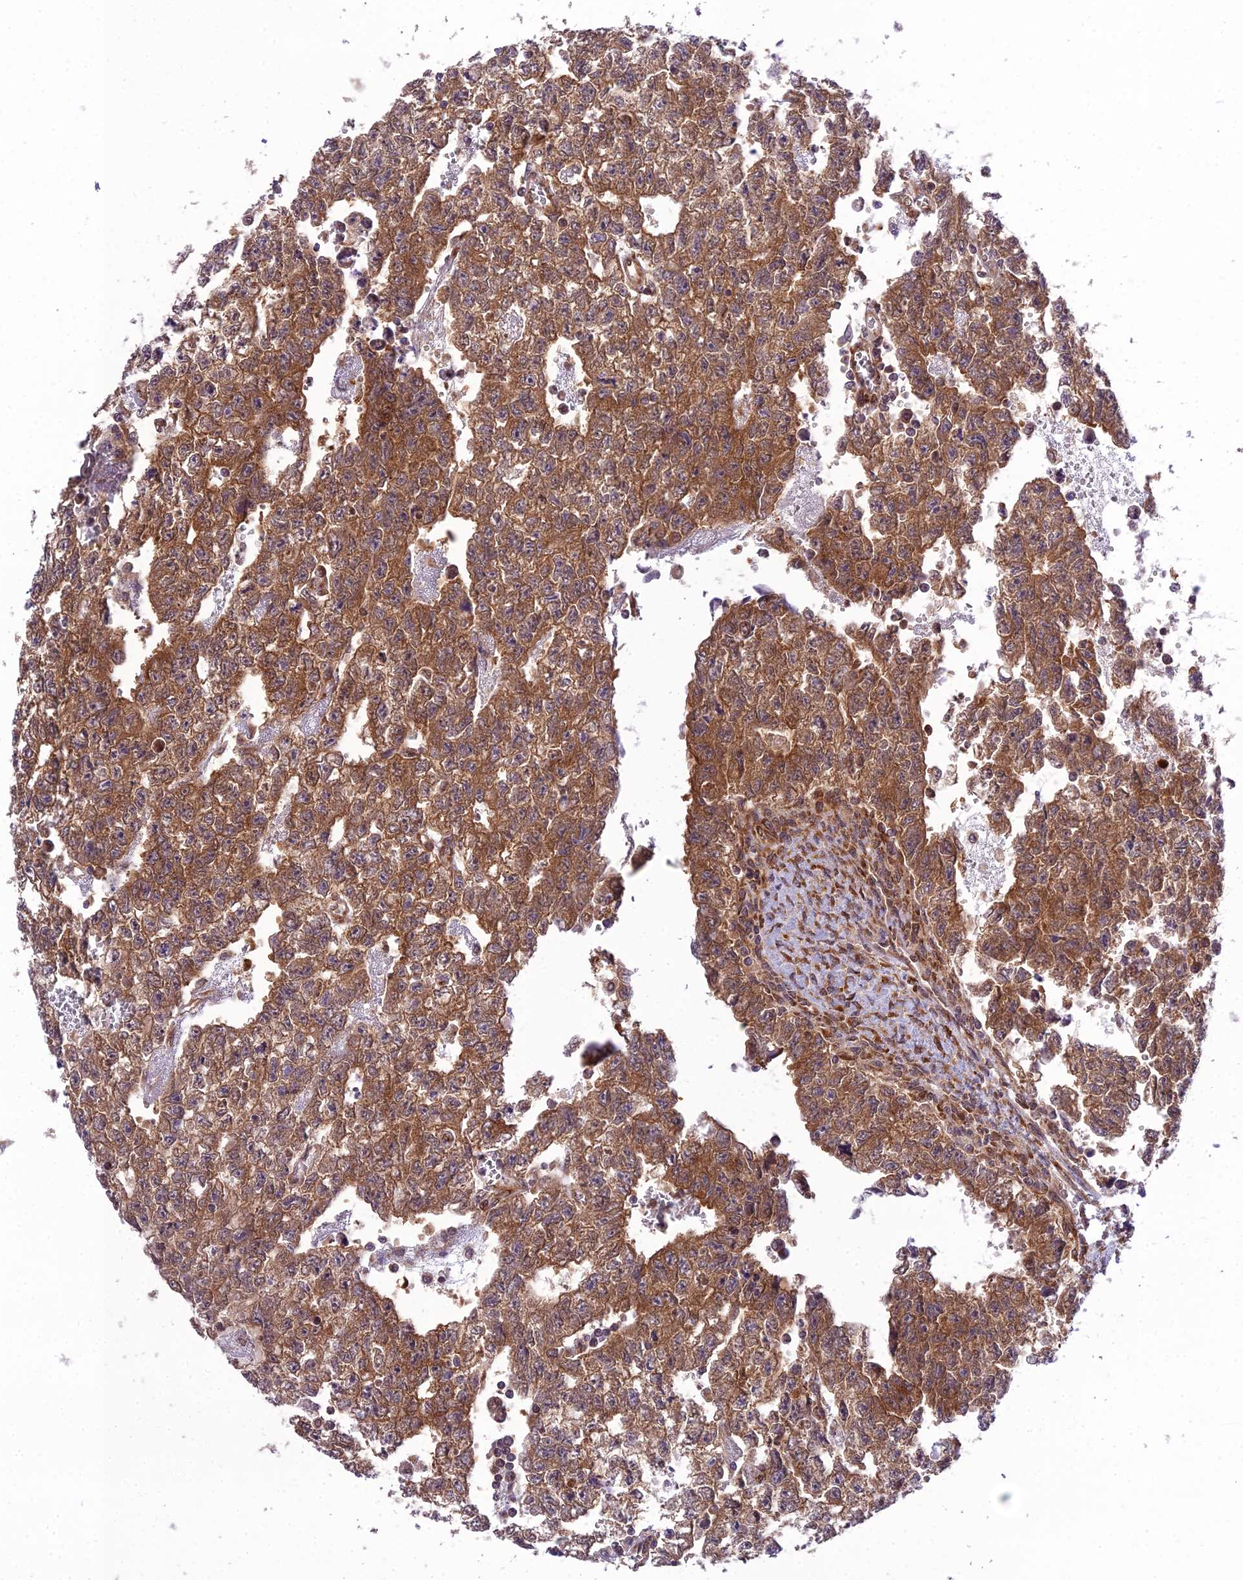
{"staining": {"intensity": "moderate", "quantity": ">75%", "location": "cytoplasmic/membranous"}, "tissue": "testis cancer", "cell_type": "Tumor cells", "image_type": "cancer", "snomed": [{"axis": "morphology", "description": "Seminoma, NOS"}, {"axis": "morphology", "description": "Carcinoma, Embryonal, NOS"}, {"axis": "topography", "description": "Testis"}], "caption": "Protein expression analysis of seminoma (testis) shows moderate cytoplasmic/membranous expression in approximately >75% of tumor cells. Using DAB (3,3'-diaminobenzidine) (brown) and hematoxylin (blue) stains, captured at high magnification using brightfield microscopy.", "gene": "DHCR7", "patient": {"sex": "male", "age": 38}}